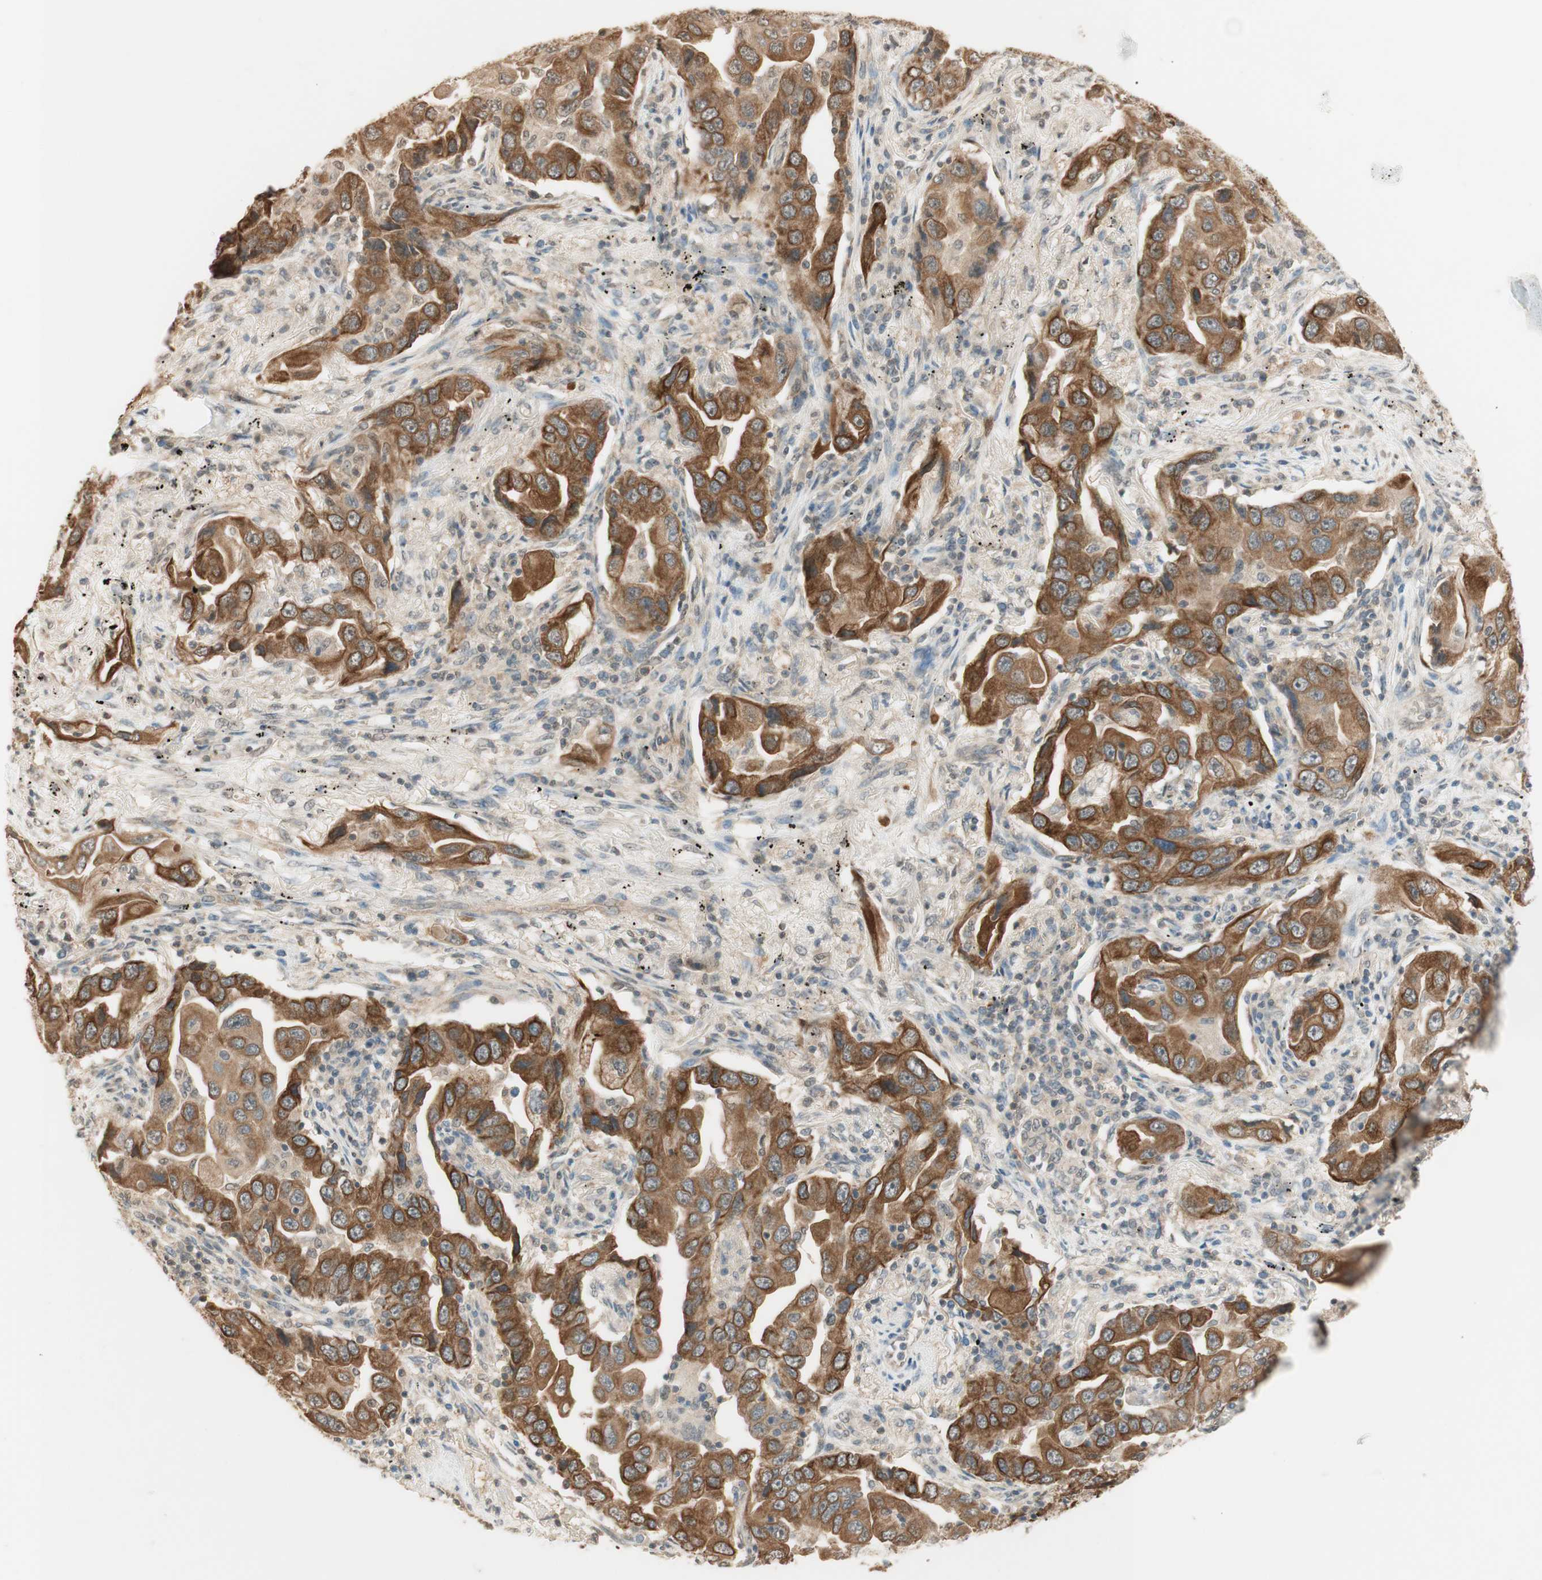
{"staining": {"intensity": "moderate", "quantity": ">75%", "location": "cytoplasmic/membranous"}, "tissue": "lung cancer", "cell_type": "Tumor cells", "image_type": "cancer", "snomed": [{"axis": "morphology", "description": "Adenocarcinoma, NOS"}, {"axis": "topography", "description": "Lung"}], "caption": "Immunohistochemistry of adenocarcinoma (lung) demonstrates medium levels of moderate cytoplasmic/membranous positivity in approximately >75% of tumor cells.", "gene": "SPINT2", "patient": {"sex": "female", "age": 65}}